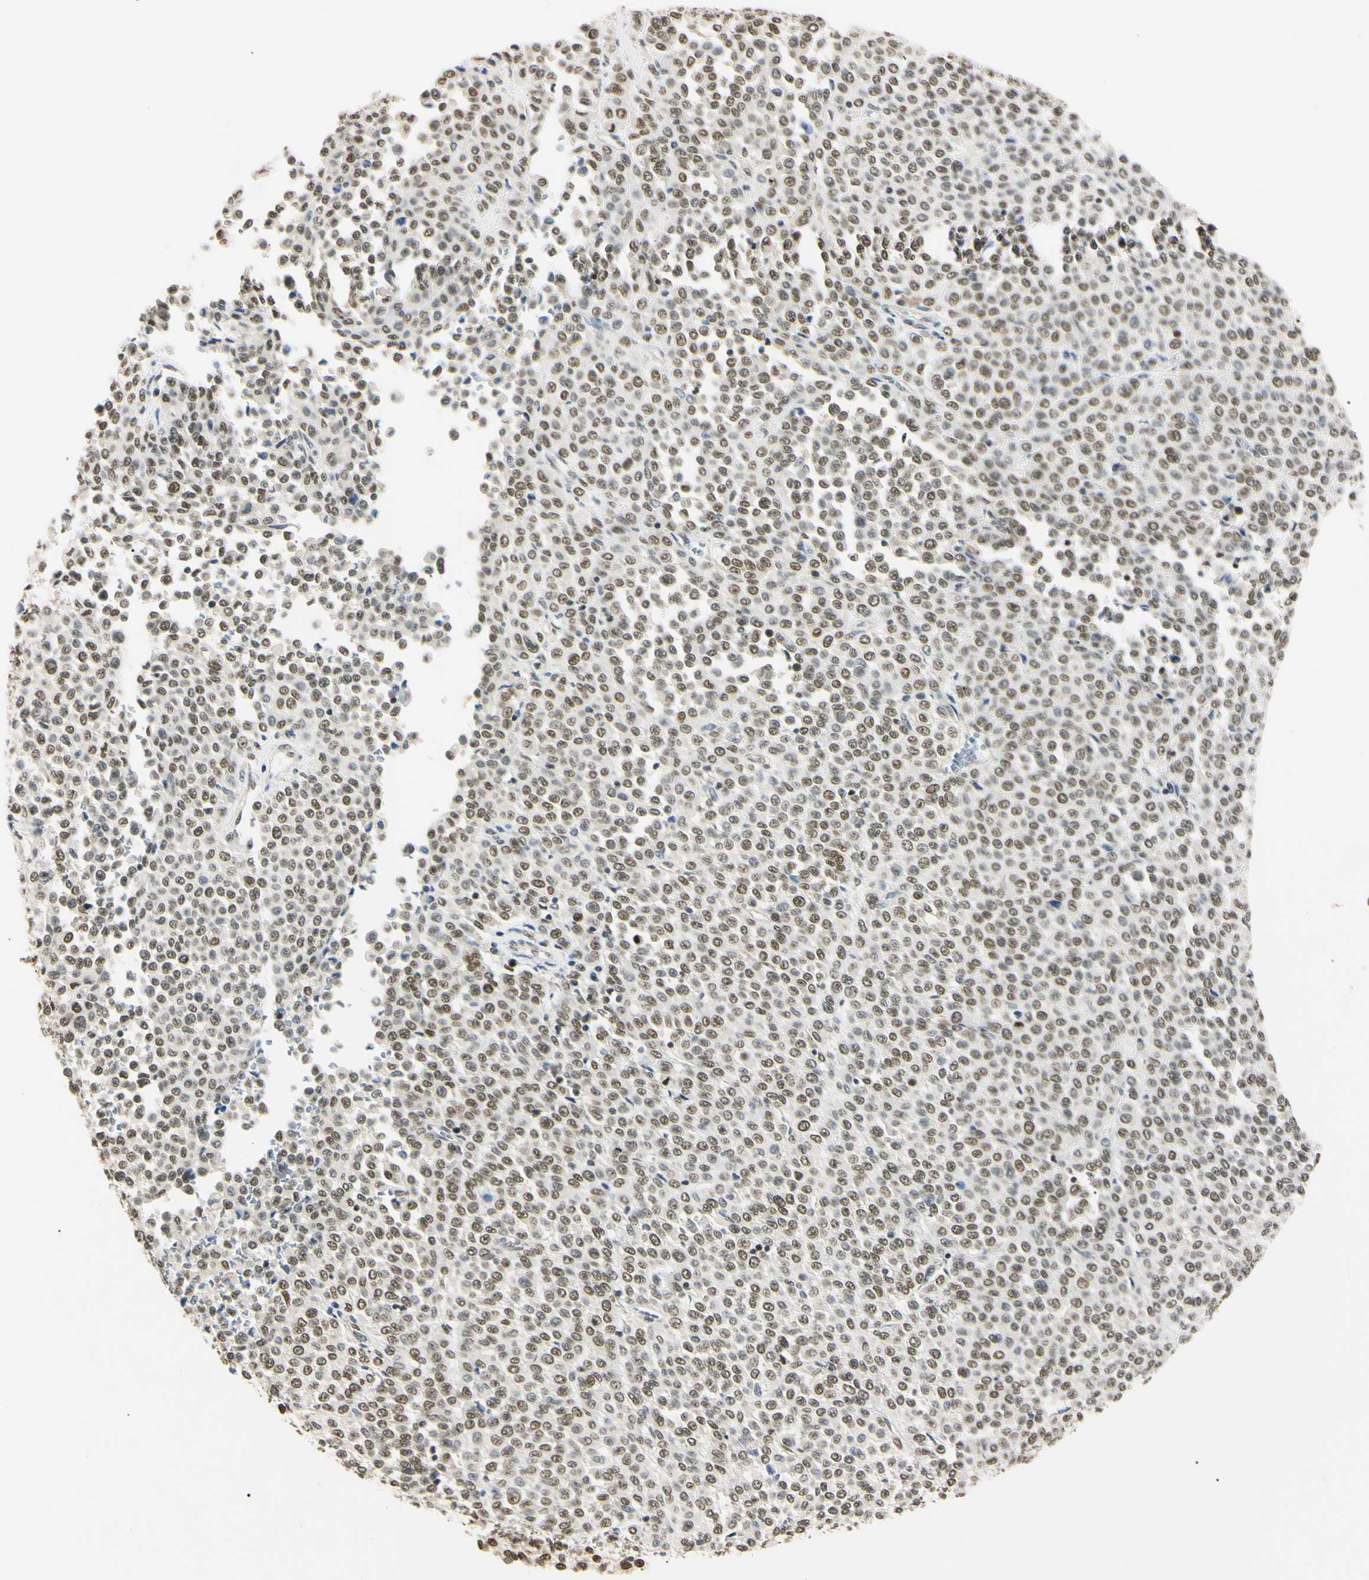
{"staining": {"intensity": "moderate", "quantity": ">75%", "location": "nuclear"}, "tissue": "melanoma", "cell_type": "Tumor cells", "image_type": "cancer", "snomed": [{"axis": "morphology", "description": "Malignant melanoma, Metastatic site"}, {"axis": "topography", "description": "Pancreas"}], "caption": "Approximately >75% of tumor cells in malignant melanoma (metastatic site) show moderate nuclear protein staining as visualized by brown immunohistochemical staining.", "gene": "SMARCA5", "patient": {"sex": "female", "age": 30}}